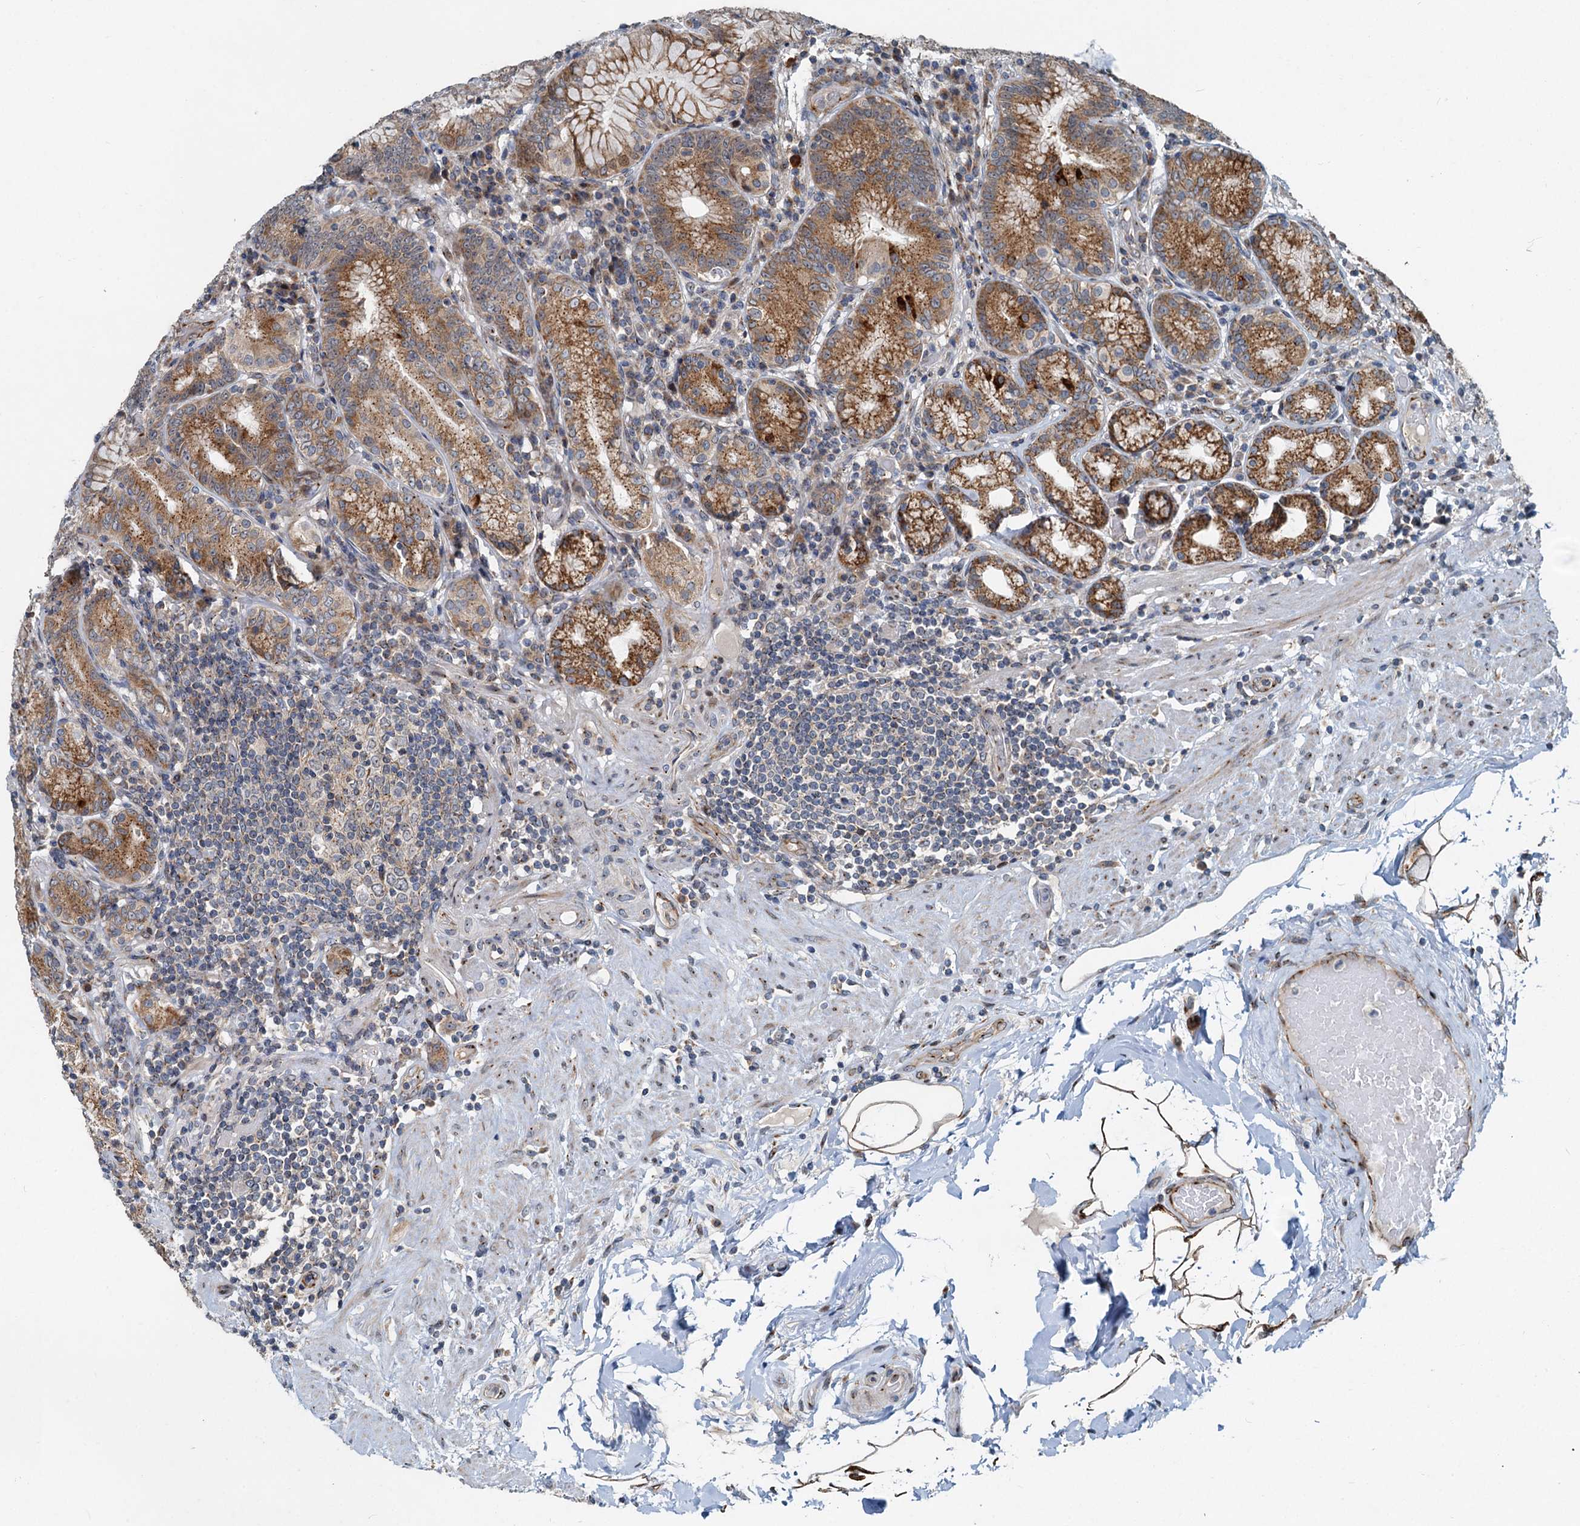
{"staining": {"intensity": "moderate", "quantity": ">75%", "location": "cytoplasmic/membranous"}, "tissue": "stomach", "cell_type": "Glandular cells", "image_type": "normal", "snomed": [{"axis": "morphology", "description": "Normal tissue, NOS"}, {"axis": "topography", "description": "Stomach, upper"}, {"axis": "topography", "description": "Stomach, lower"}], "caption": "A brown stain shows moderate cytoplasmic/membranous expression of a protein in glandular cells of benign stomach. (brown staining indicates protein expression, while blue staining denotes nuclei).", "gene": "CEP68", "patient": {"sex": "female", "age": 76}}